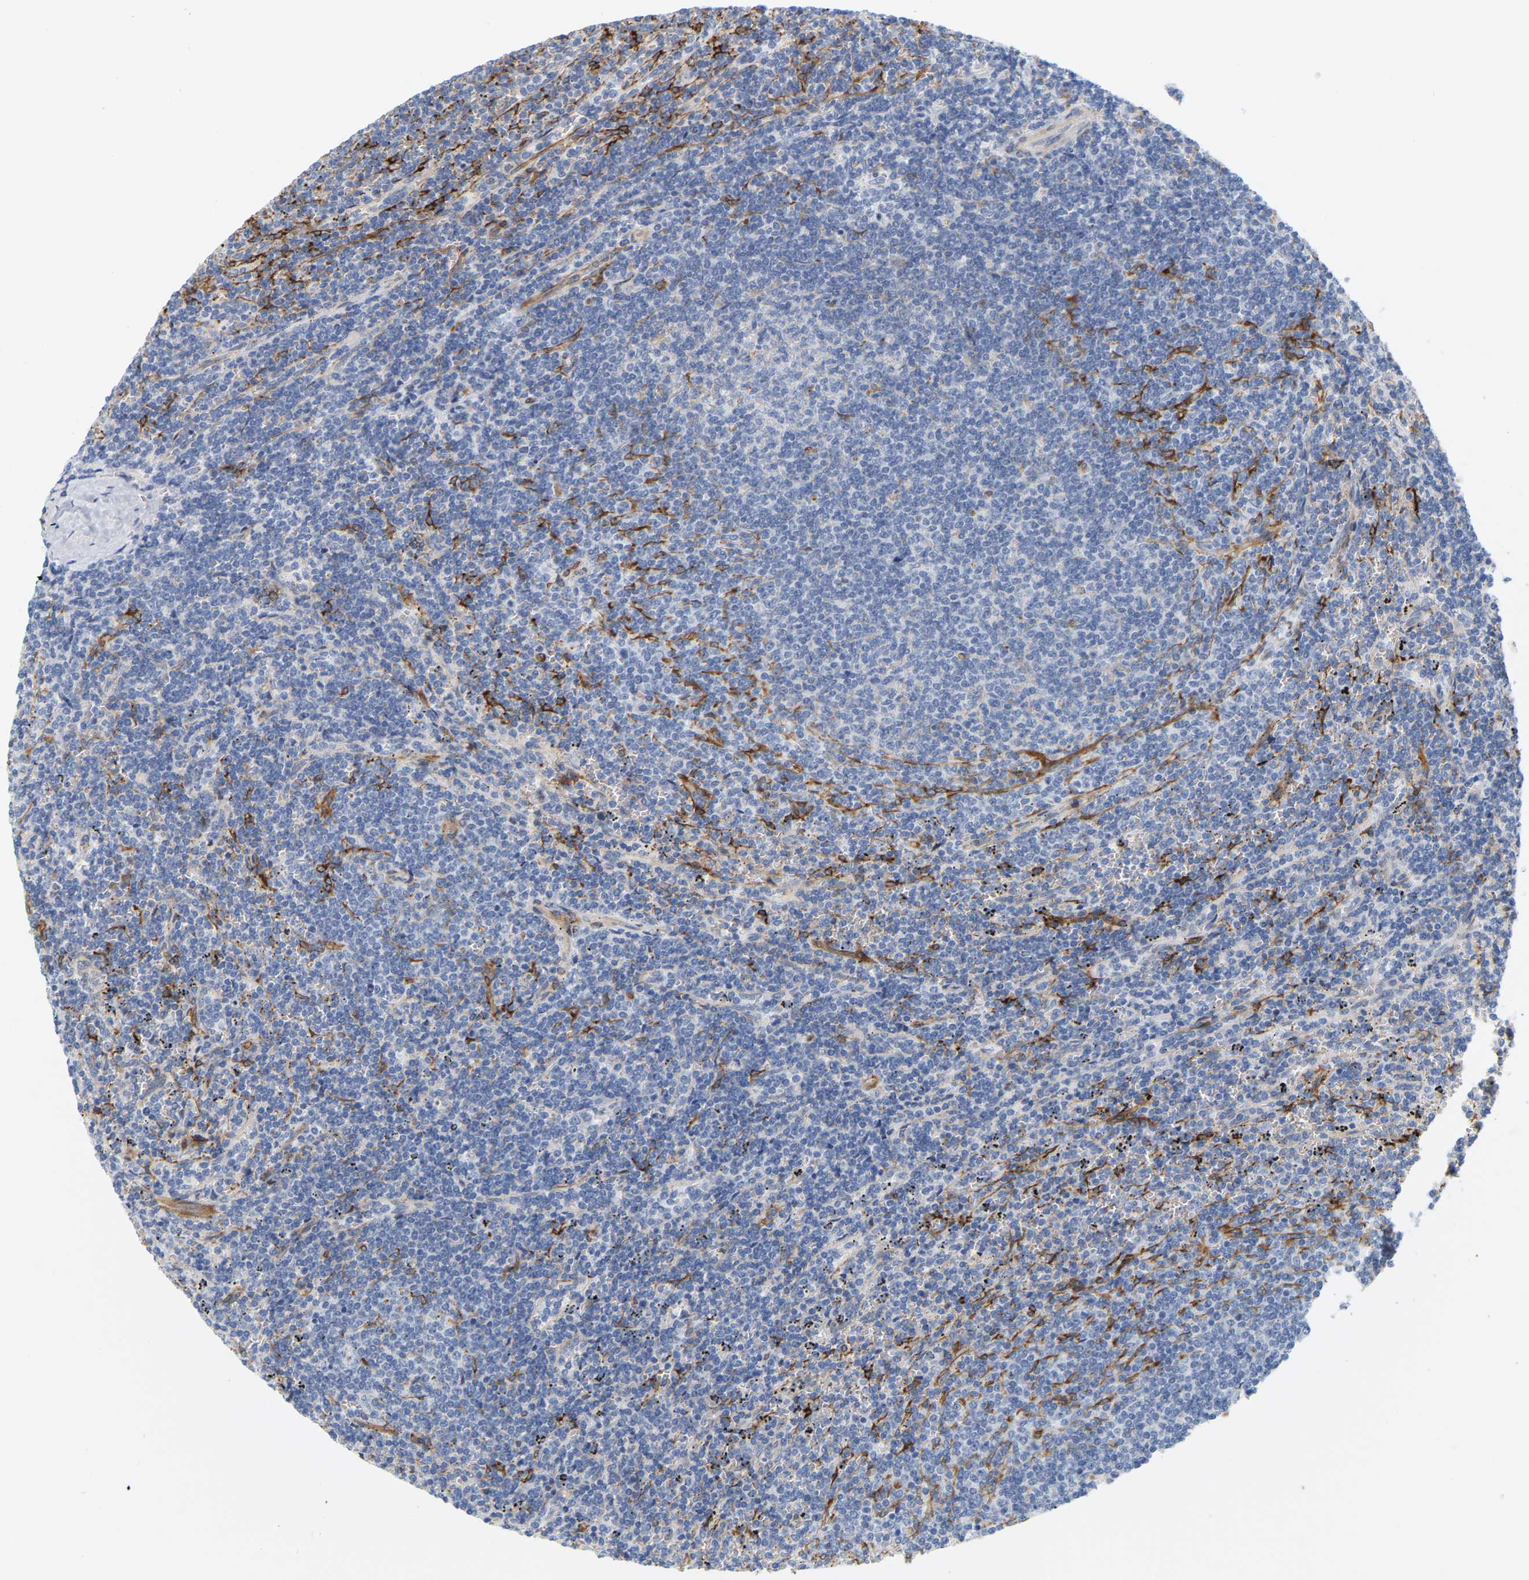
{"staining": {"intensity": "negative", "quantity": "none", "location": "none"}, "tissue": "lymphoma", "cell_type": "Tumor cells", "image_type": "cancer", "snomed": [{"axis": "morphology", "description": "Malignant lymphoma, non-Hodgkin's type, Low grade"}, {"axis": "topography", "description": "Spleen"}], "caption": "Immunohistochemistry micrograph of neoplastic tissue: lymphoma stained with DAB reveals no significant protein expression in tumor cells. (DAB (3,3'-diaminobenzidine) IHC visualized using brightfield microscopy, high magnification).", "gene": "RAPH1", "patient": {"sex": "female", "age": 50}}